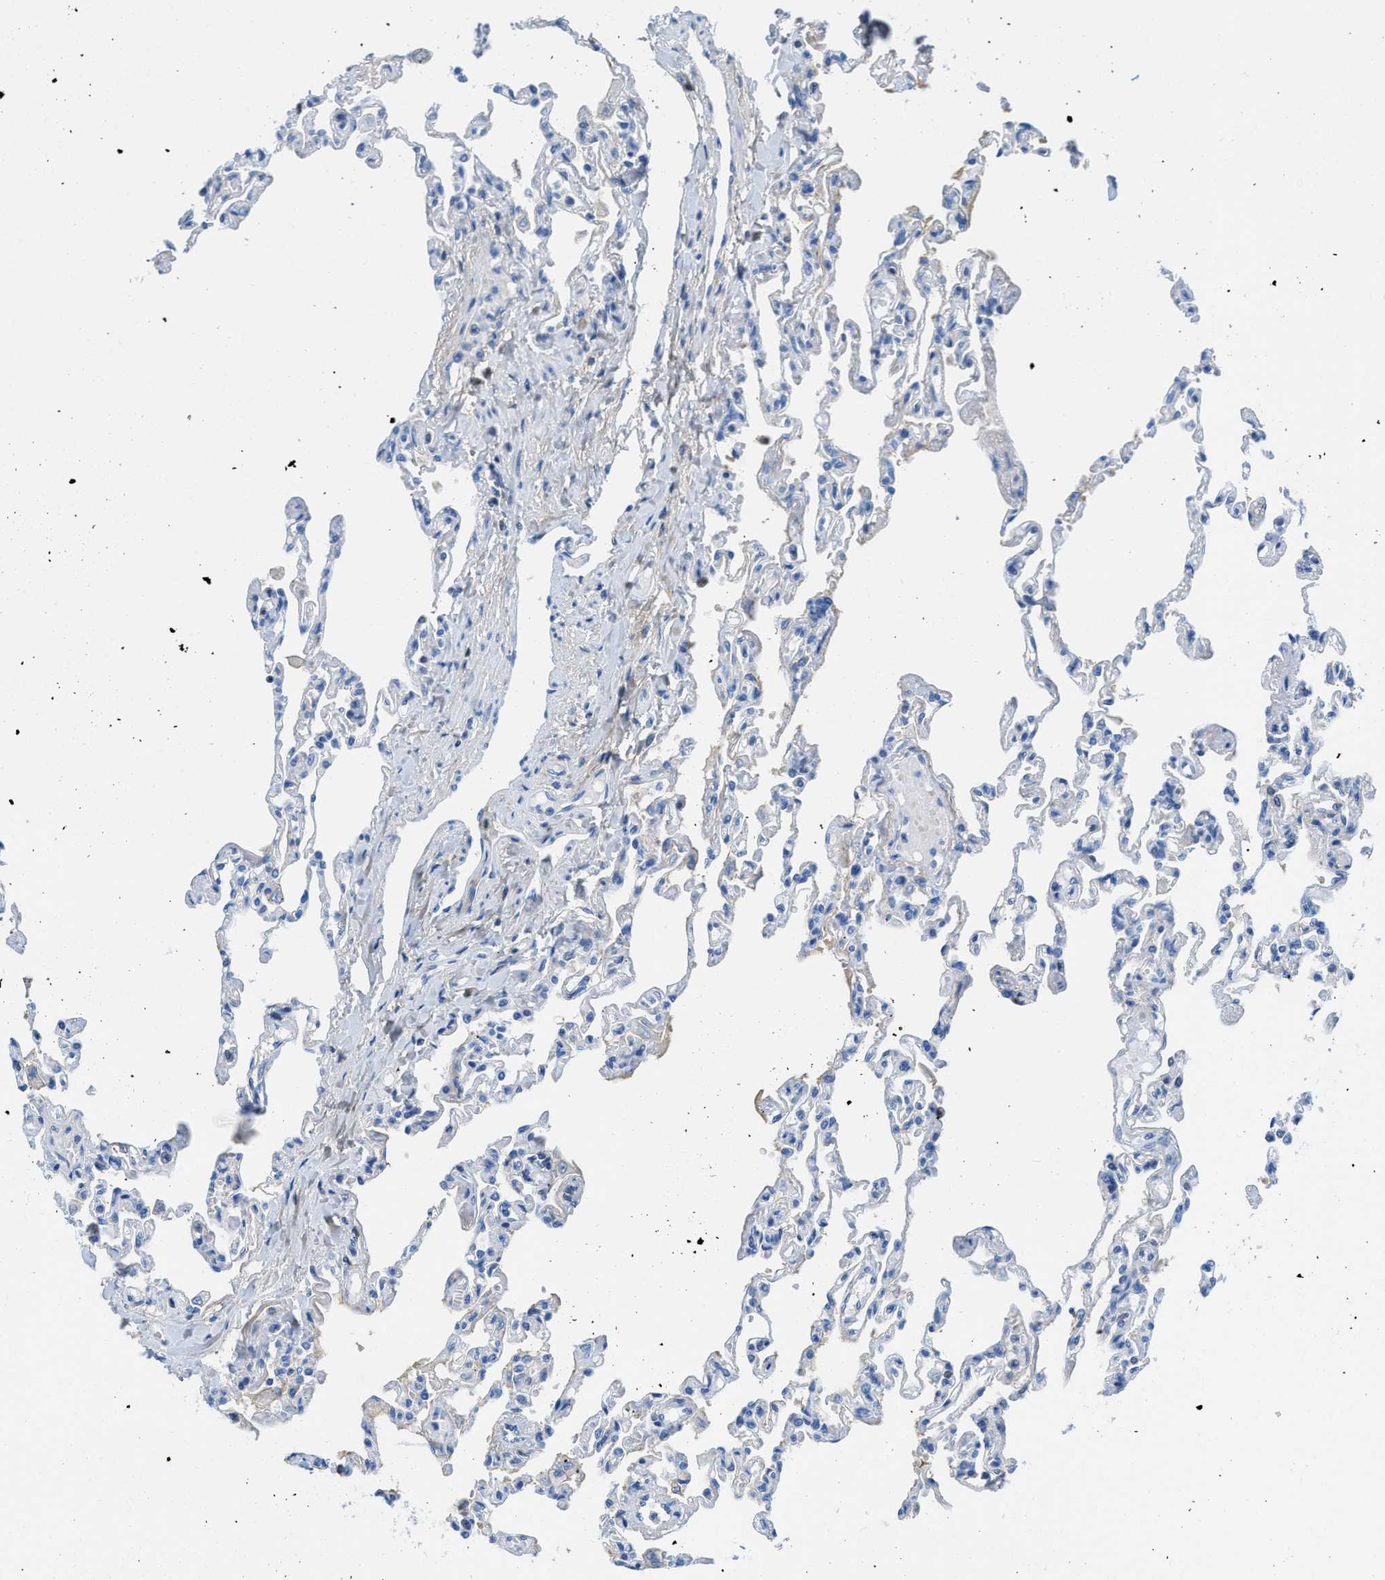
{"staining": {"intensity": "negative", "quantity": "none", "location": "none"}, "tissue": "lung", "cell_type": "Alveolar cells", "image_type": "normal", "snomed": [{"axis": "morphology", "description": "Normal tissue, NOS"}, {"axis": "topography", "description": "Lung"}], "caption": "Immunohistochemistry (IHC) micrograph of unremarkable human lung stained for a protein (brown), which exhibits no staining in alveolar cells. (Stains: DAB immunohistochemistry (IHC) with hematoxylin counter stain, Microscopy: brightfield microscopy at high magnification).", "gene": "COL3A1", "patient": {"sex": "male", "age": 21}}